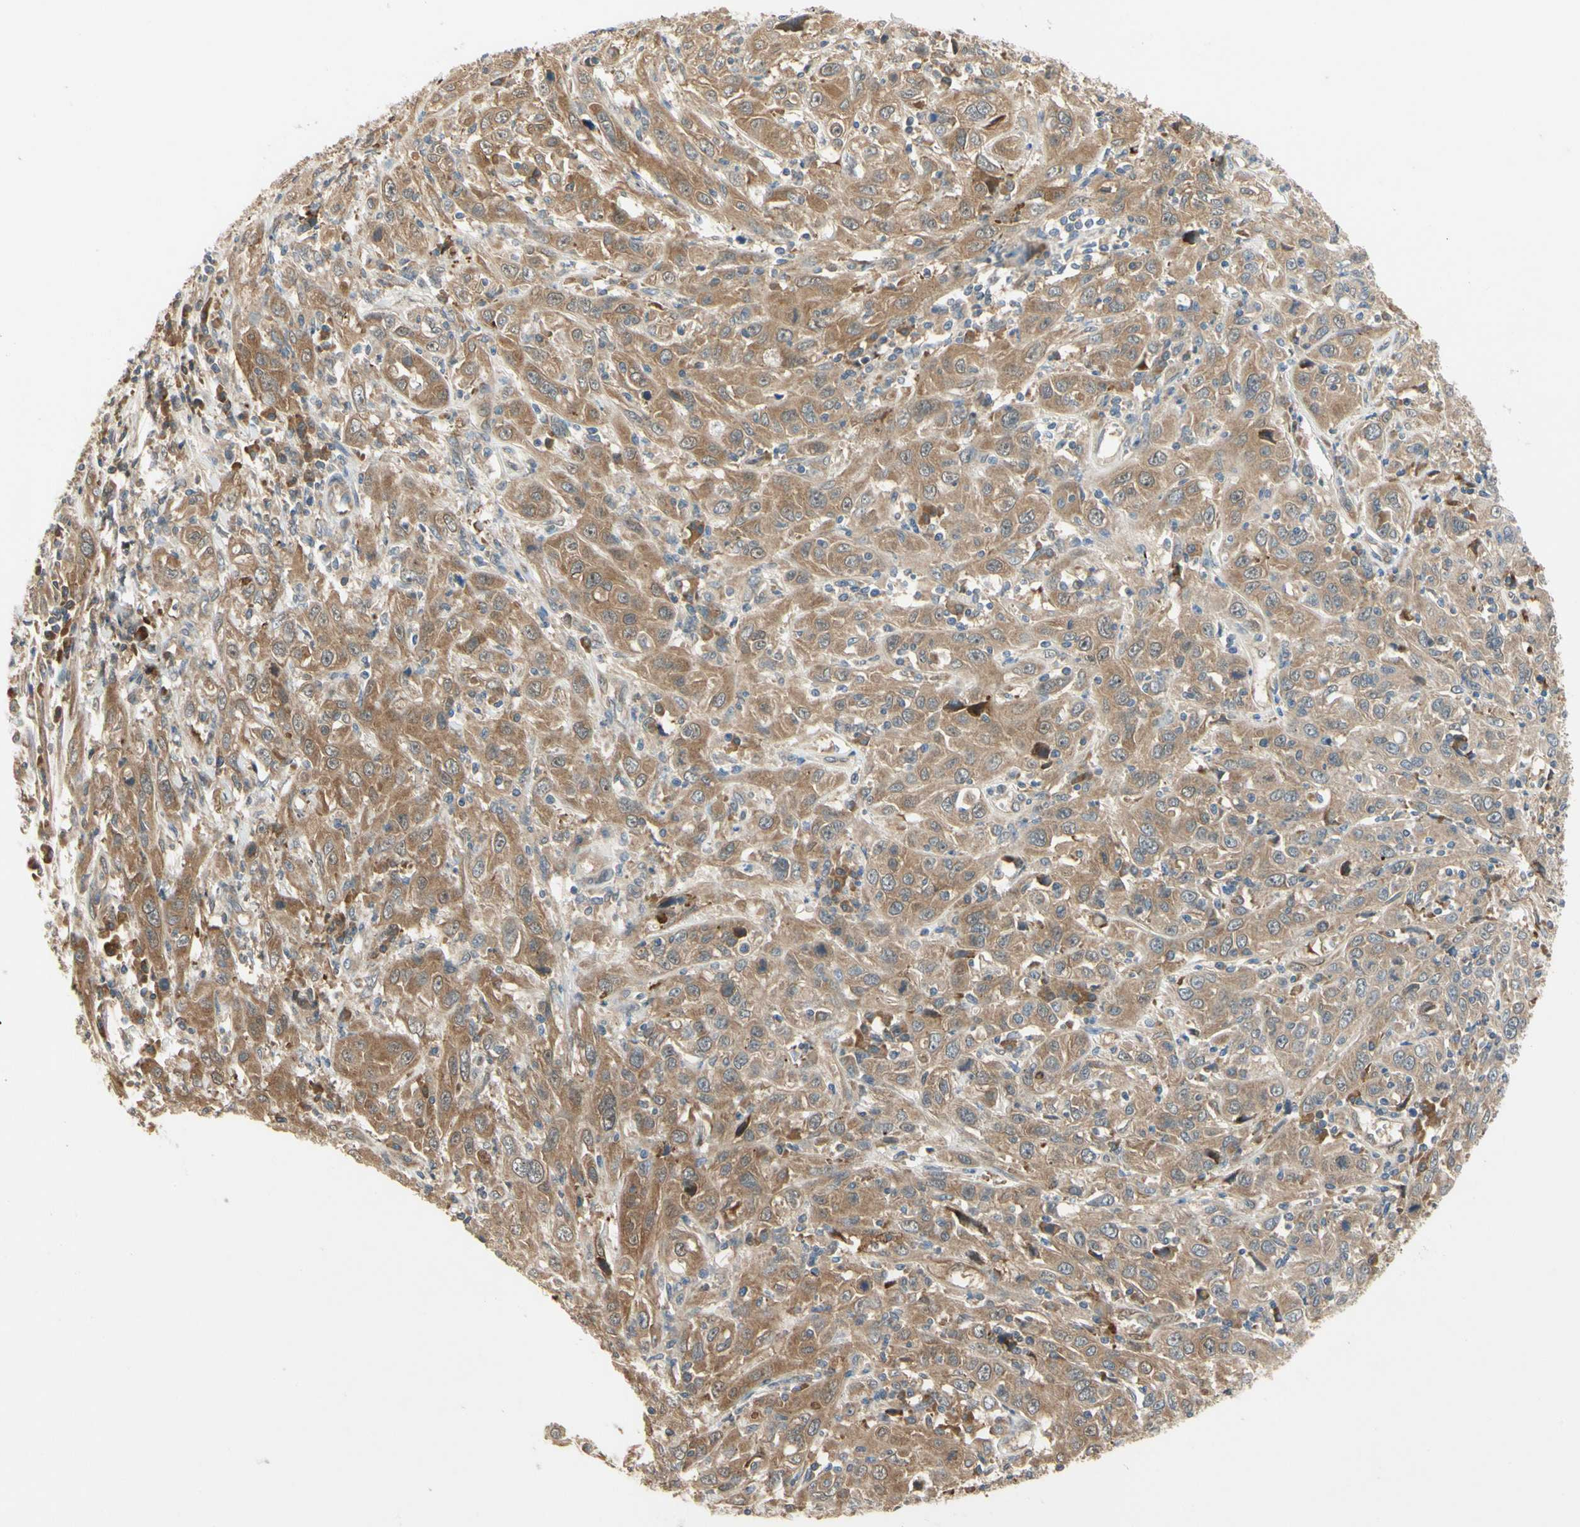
{"staining": {"intensity": "moderate", "quantity": ">75%", "location": "cytoplasmic/membranous"}, "tissue": "cervical cancer", "cell_type": "Tumor cells", "image_type": "cancer", "snomed": [{"axis": "morphology", "description": "Squamous cell carcinoma, NOS"}, {"axis": "topography", "description": "Cervix"}], "caption": "Immunohistochemistry (IHC) image of cervical cancer (squamous cell carcinoma) stained for a protein (brown), which demonstrates medium levels of moderate cytoplasmic/membranous expression in approximately >75% of tumor cells.", "gene": "TDRP", "patient": {"sex": "female", "age": 46}}